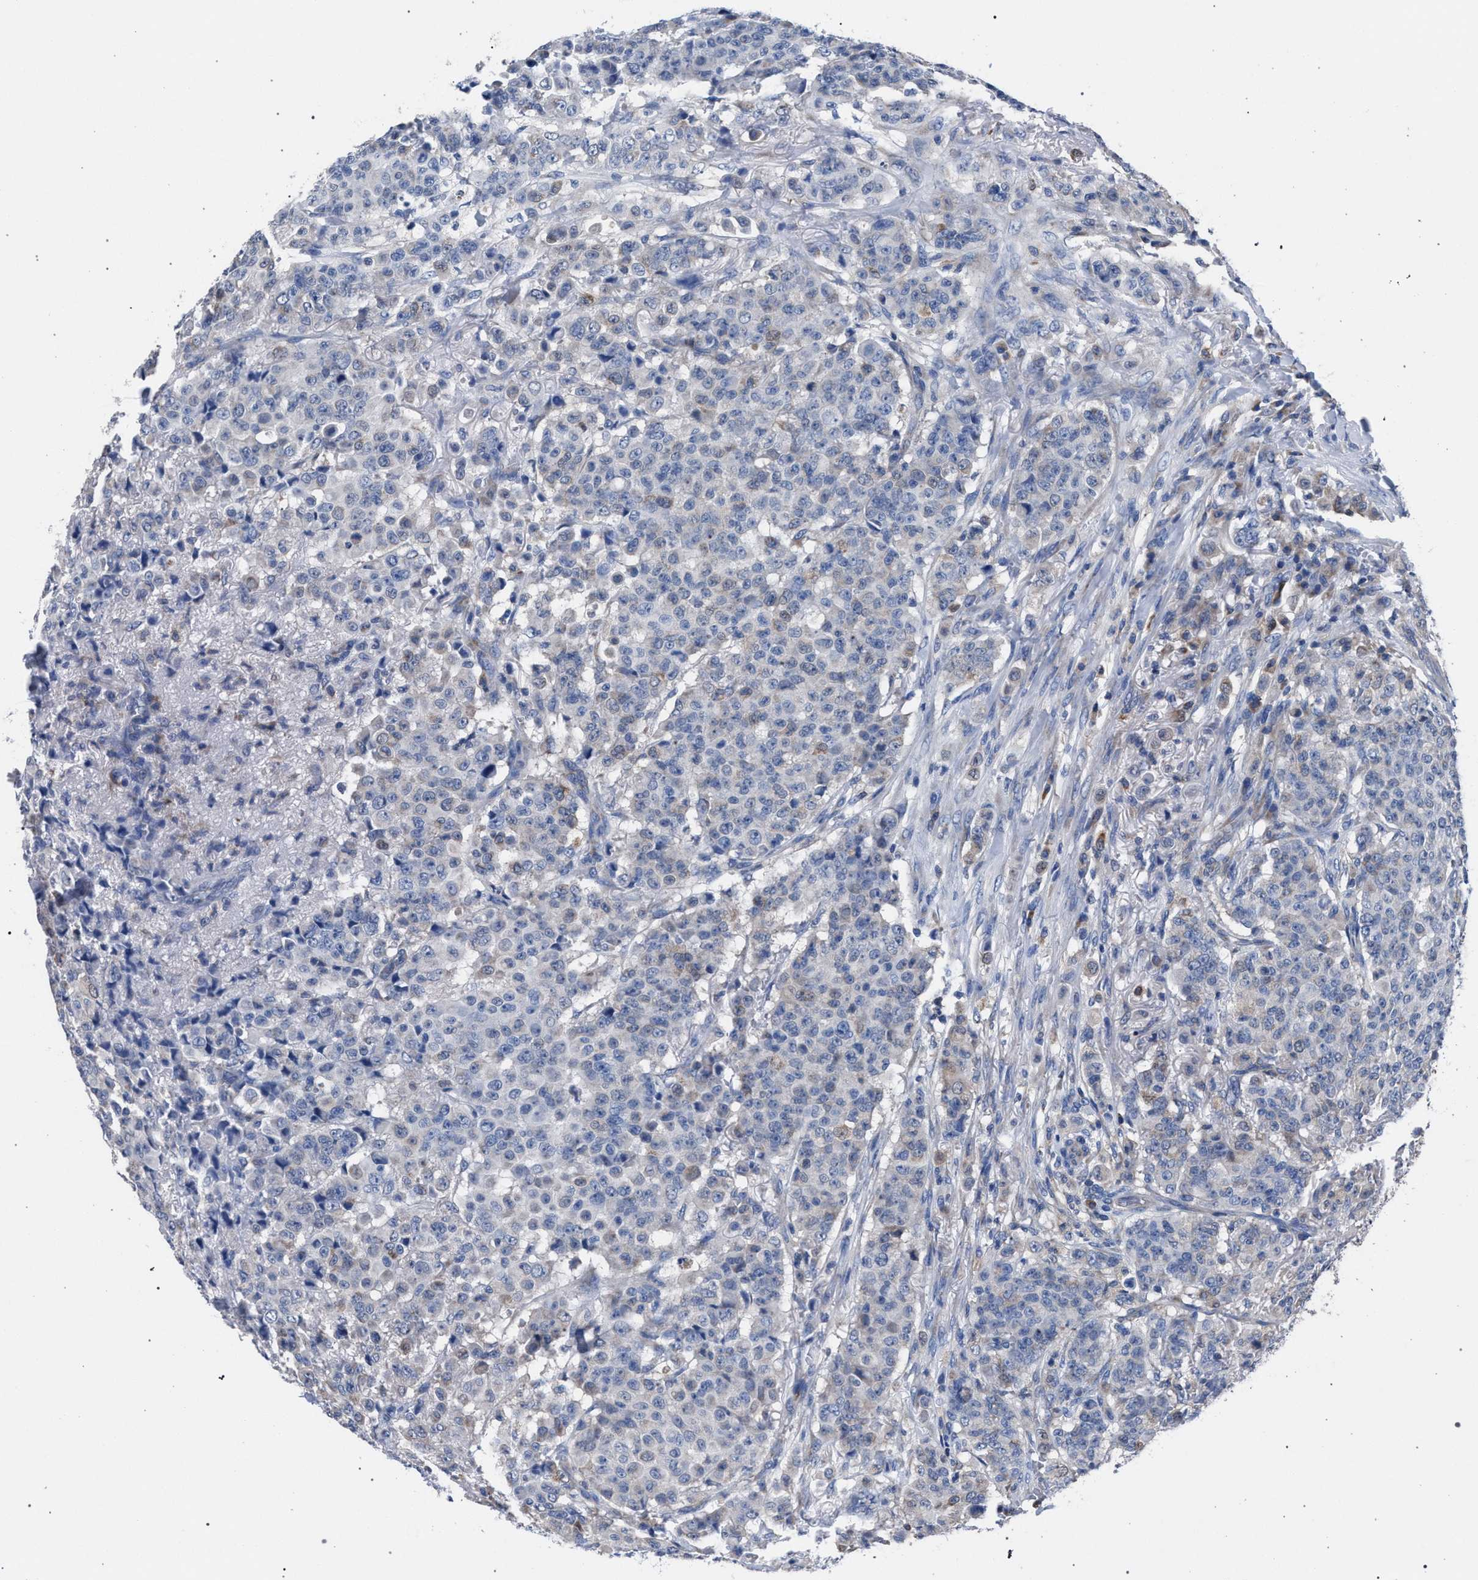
{"staining": {"intensity": "negative", "quantity": "none", "location": "none"}, "tissue": "breast cancer", "cell_type": "Tumor cells", "image_type": "cancer", "snomed": [{"axis": "morphology", "description": "Duct carcinoma"}, {"axis": "topography", "description": "Breast"}], "caption": "Human breast infiltrating ductal carcinoma stained for a protein using immunohistochemistry (IHC) reveals no expression in tumor cells.", "gene": "CRYZ", "patient": {"sex": "female", "age": 40}}